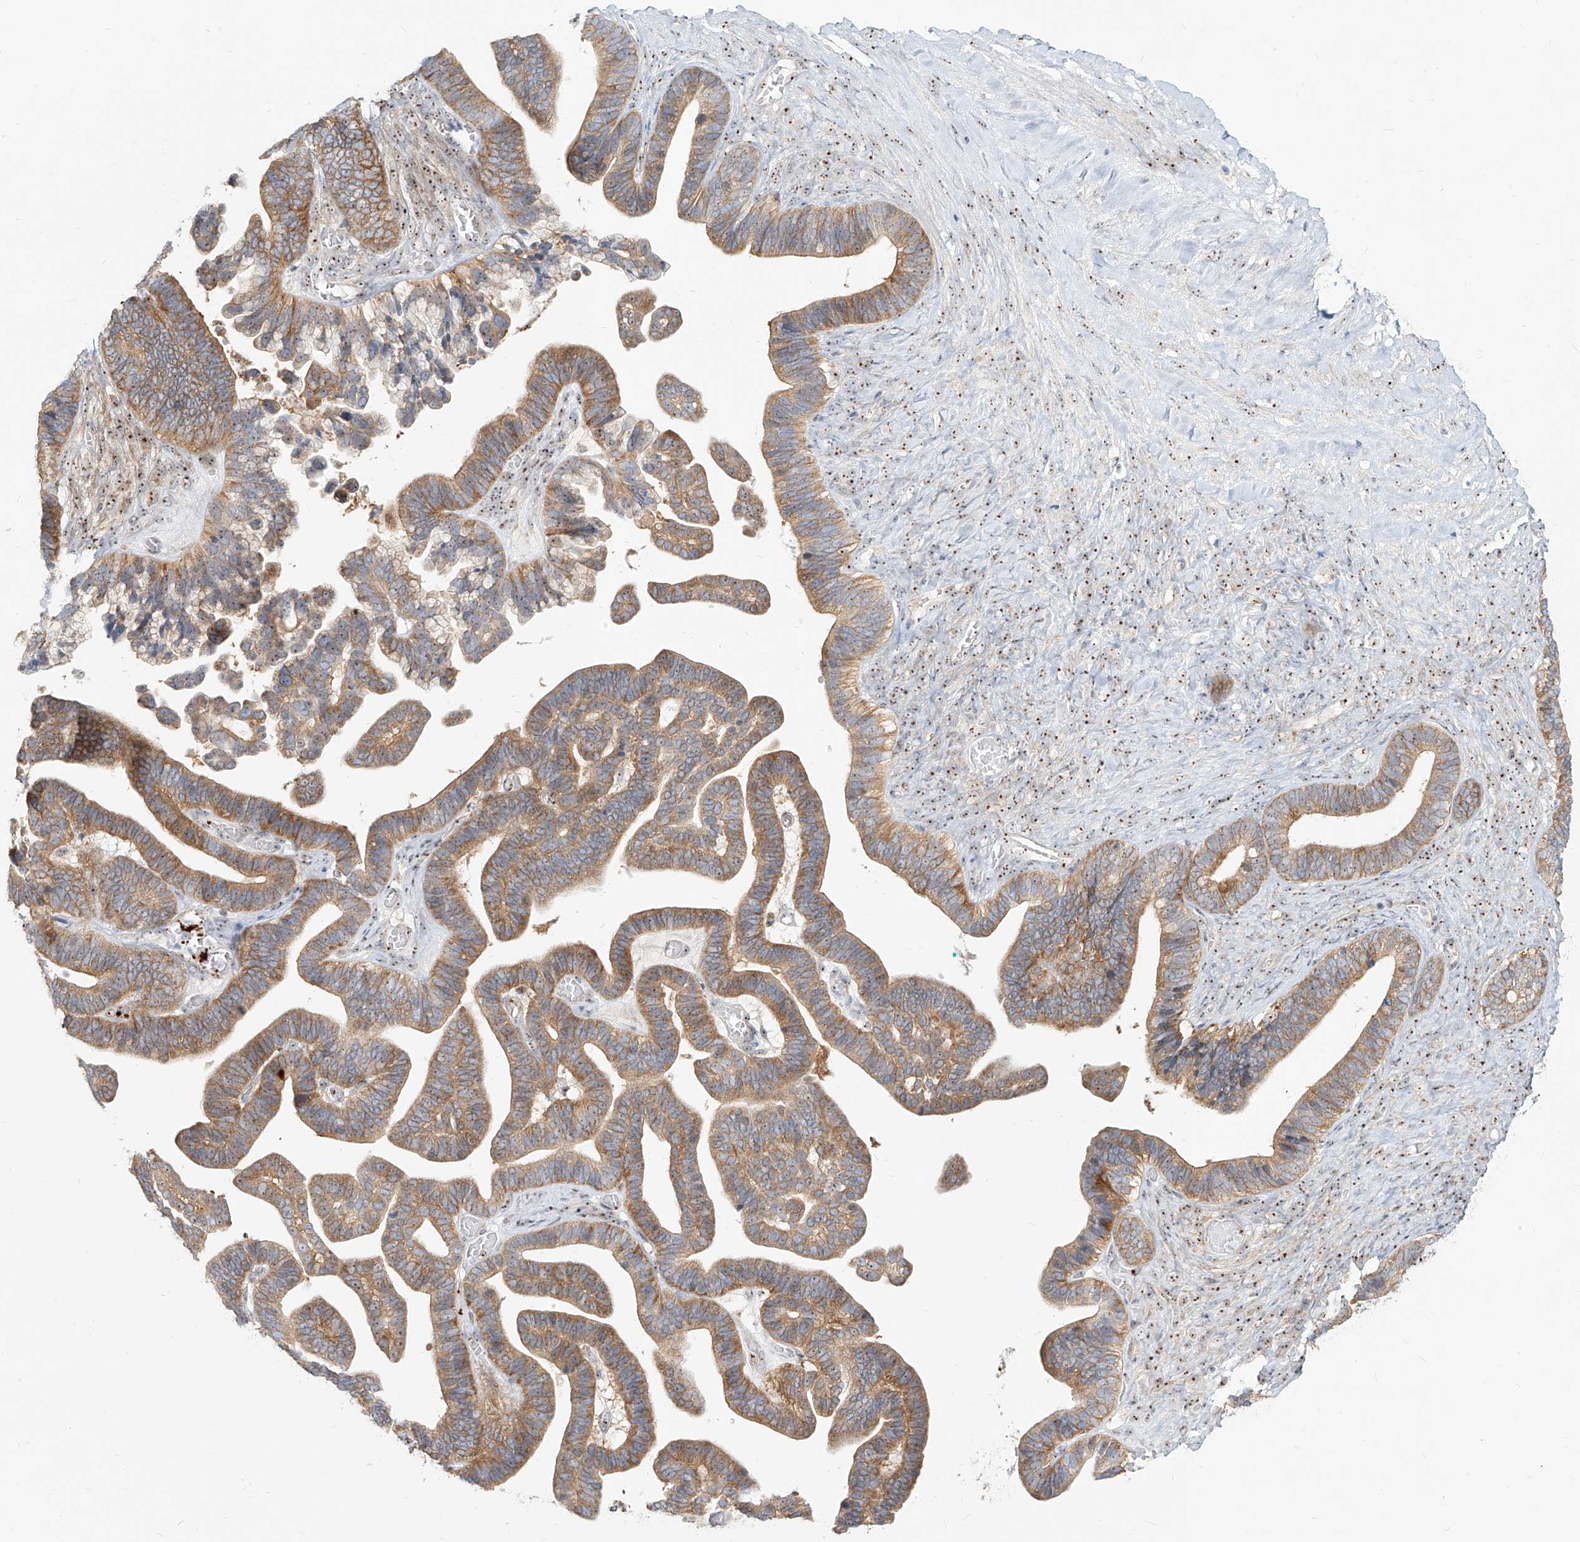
{"staining": {"intensity": "moderate", "quantity": ">75%", "location": "cytoplasmic/membranous,nuclear"}, "tissue": "ovarian cancer", "cell_type": "Tumor cells", "image_type": "cancer", "snomed": [{"axis": "morphology", "description": "Cystadenocarcinoma, serous, NOS"}, {"axis": "topography", "description": "Ovary"}], "caption": "About >75% of tumor cells in human ovarian serous cystadenocarcinoma show moderate cytoplasmic/membranous and nuclear protein expression as visualized by brown immunohistochemical staining.", "gene": "BYSL", "patient": {"sex": "female", "age": 56}}